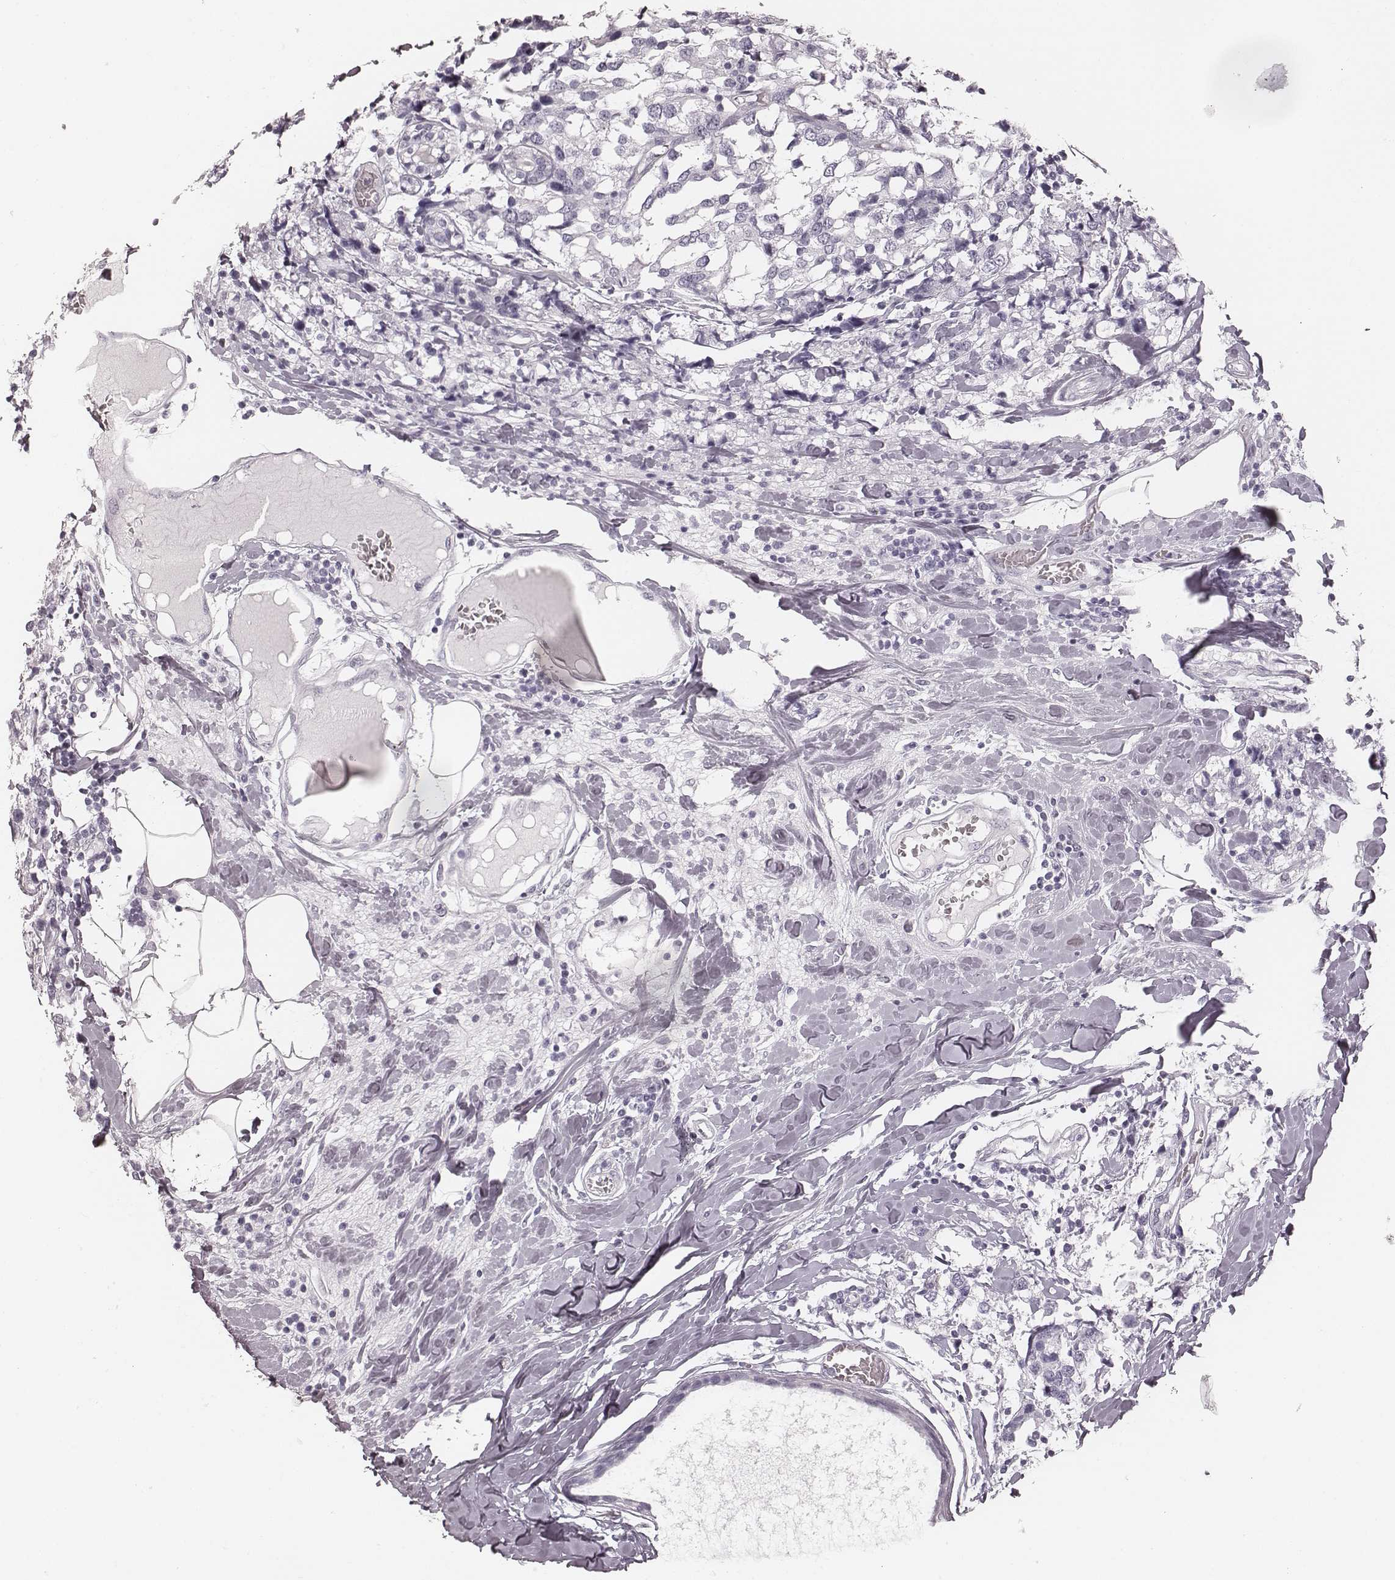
{"staining": {"intensity": "negative", "quantity": "none", "location": "none"}, "tissue": "breast cancer", "cell_type": "Tumor cells", "image_type": "cancer", "snomed": [{"axis": "morphology", "description": "Lobular carcinoma"}, {"axis": "topography", "description": "Breast"}], "caption": "High magnification brightfield microscopy of breast cancer (lobular carcinoma) stained with DAB (brown) and counterstained with hematoxylin (blue): tumor cells show no significant staining.", "gene": "MSX1", "patient": {"sex": "female", "age": 59}}